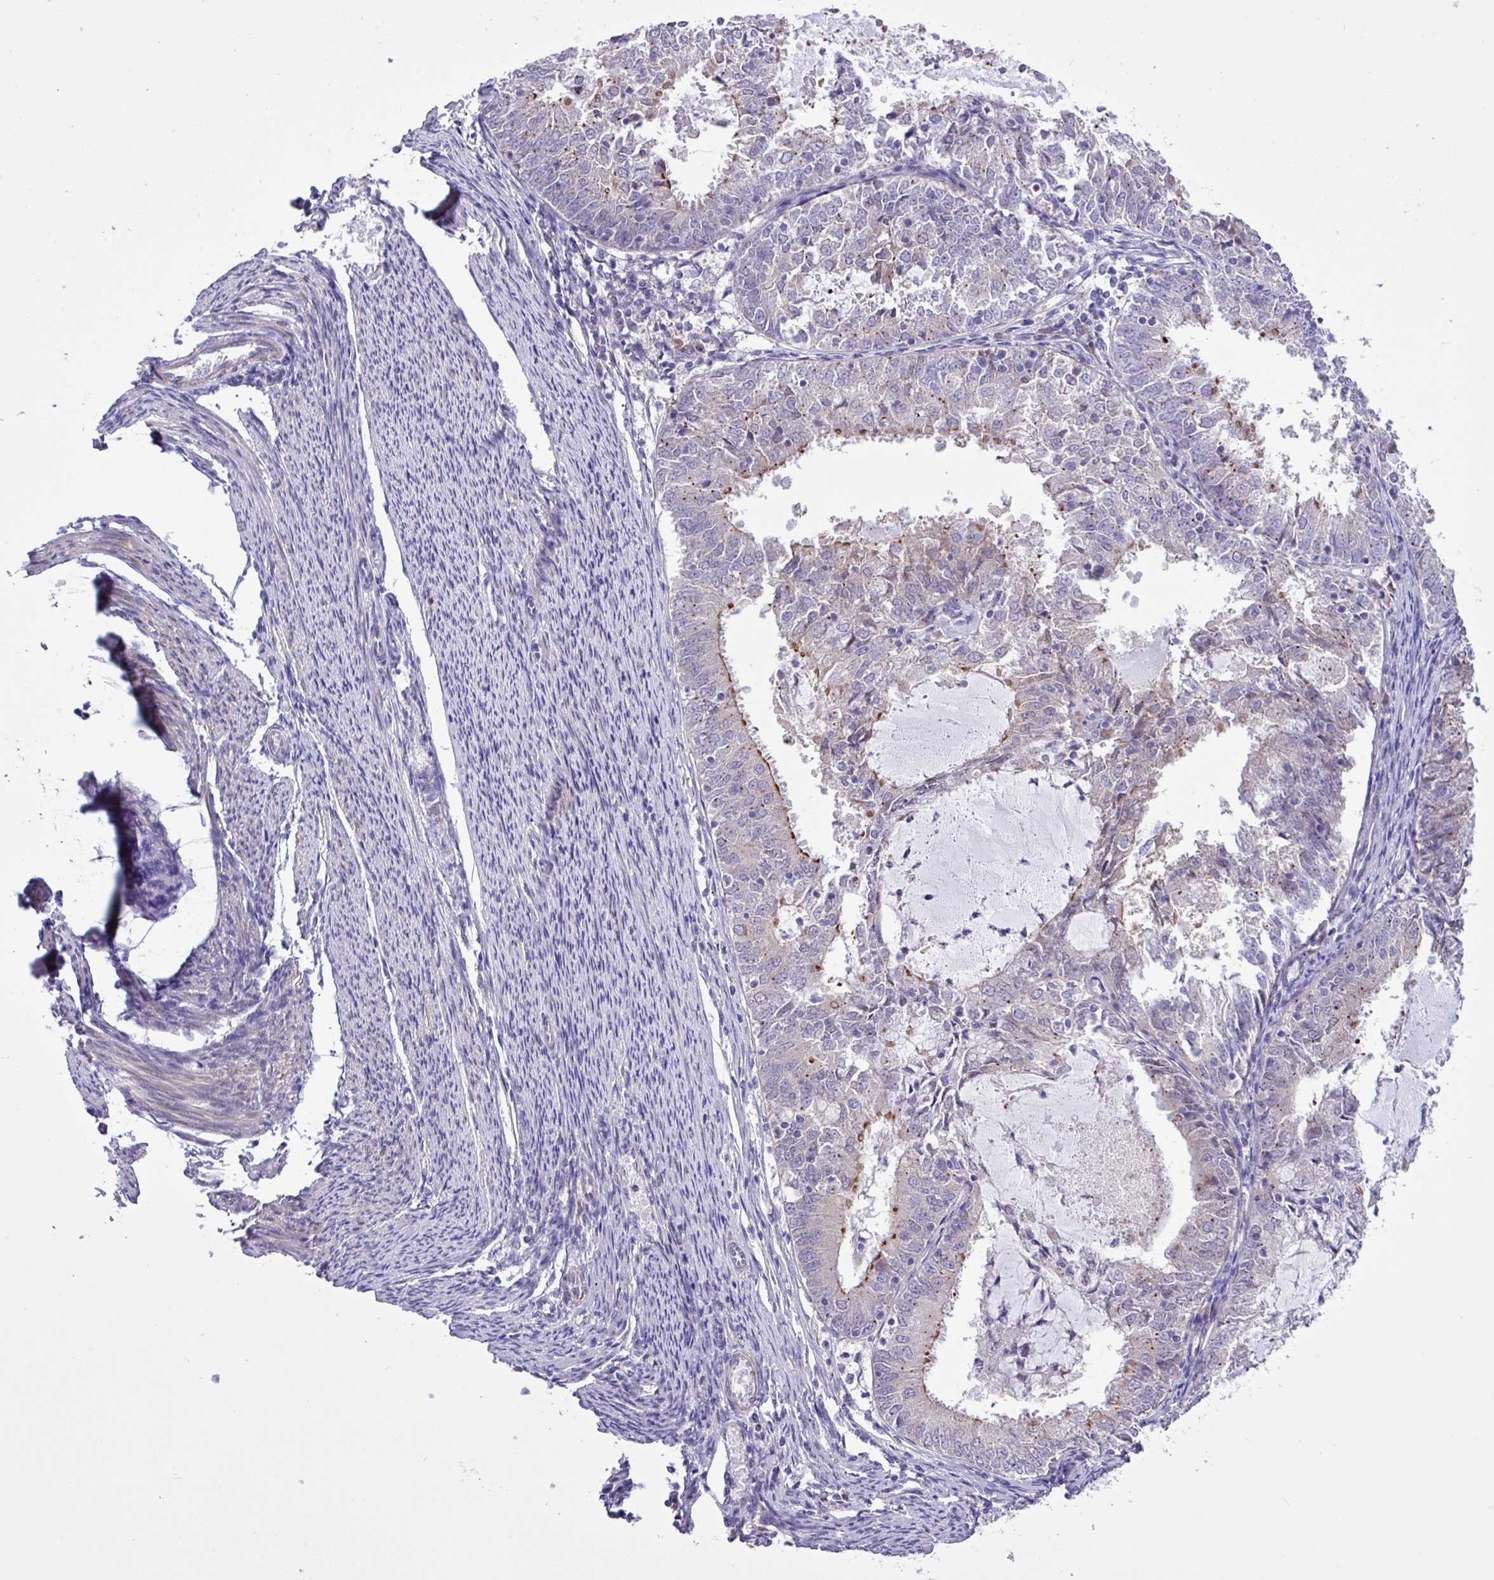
{"staining": {"intensity": "moderate", "quantity": "<25%", "location": "cytoplasmic/membranous"}, "tissue": "endometrial cancer", "cell_type": "Tumor cells", "image_type": "cancer", "snomed": [{"axis": "morphology", "description": "Adenocarcinoma, NOS"}, {"axis": "topography", "description": "Endometrium"}], "caption": "About <25% of tumor cells in human endometrial cancer (adenocarcinoma) reveal moderate cytoplasmic/membranous protein staining as visualized by brown immunohistochemical staining.", "gene": "SPINK8", "patient": {"sex": "female", "age": 57}}